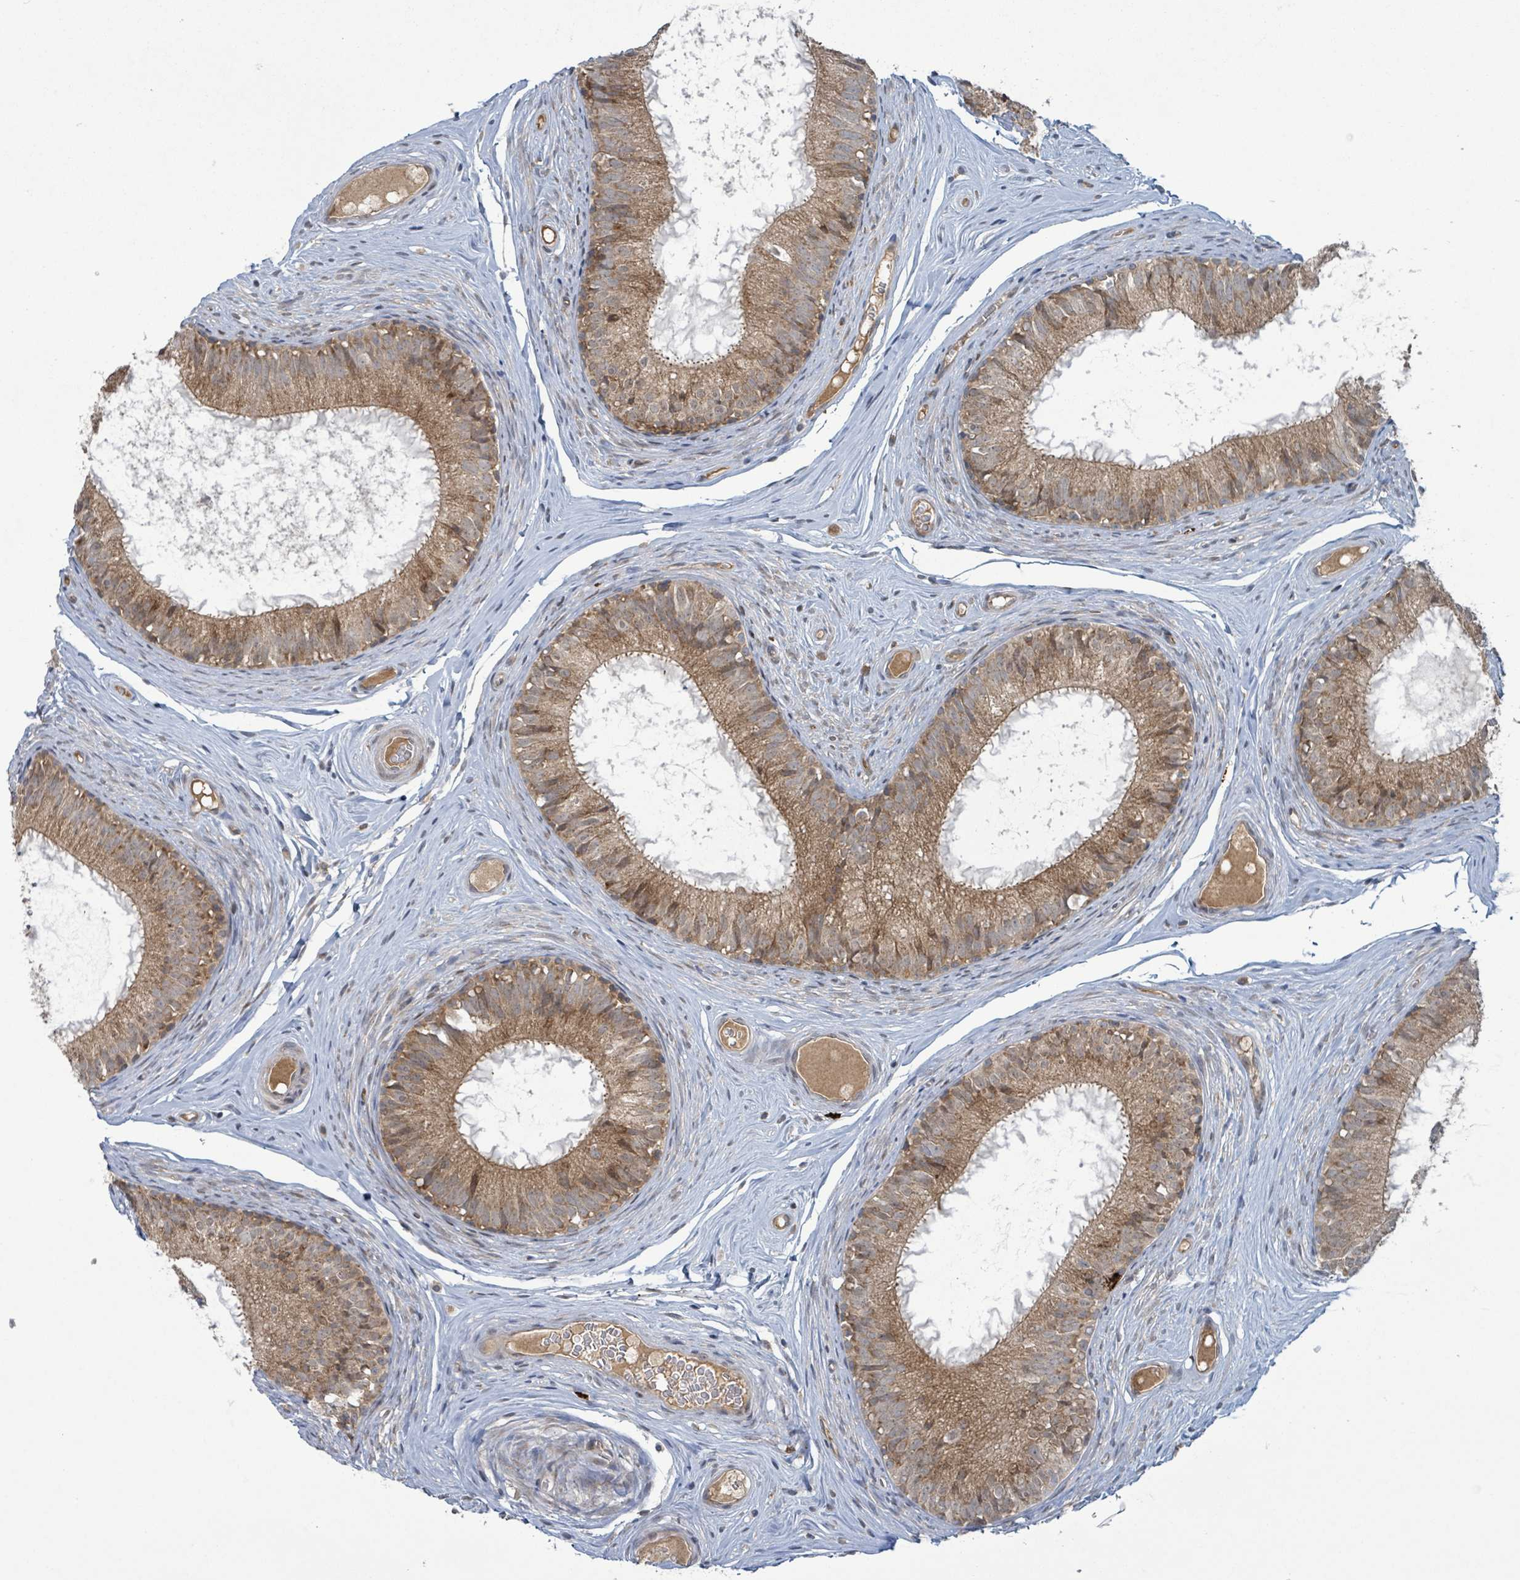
{"staining": {"intensity": "moderate", "quantity": ">75%", "location": "cytoplasmic/membranous"}, "tissue": "epididymis", "cell_type": "Glandular cells", "image_type": "normal", "snomed": [{"axis": "morphology", "description": "Normal tissue, NOS"}, {"axis": "topography", "description": "Epididymis"}], "caption": "Brown immunohistochemical staining in unremarkable epididymis exhibits moderate cytoplasmic/membranous staining in about >75% of glandular cells. (Stains: DAB (3,3'-diaminobenzidine) in brown, nuclei in blue, Microscopy: brightfield microscopy at high magnification).", "gene": "OR51E1", "patient": {"sex": "male", "age": 25}}